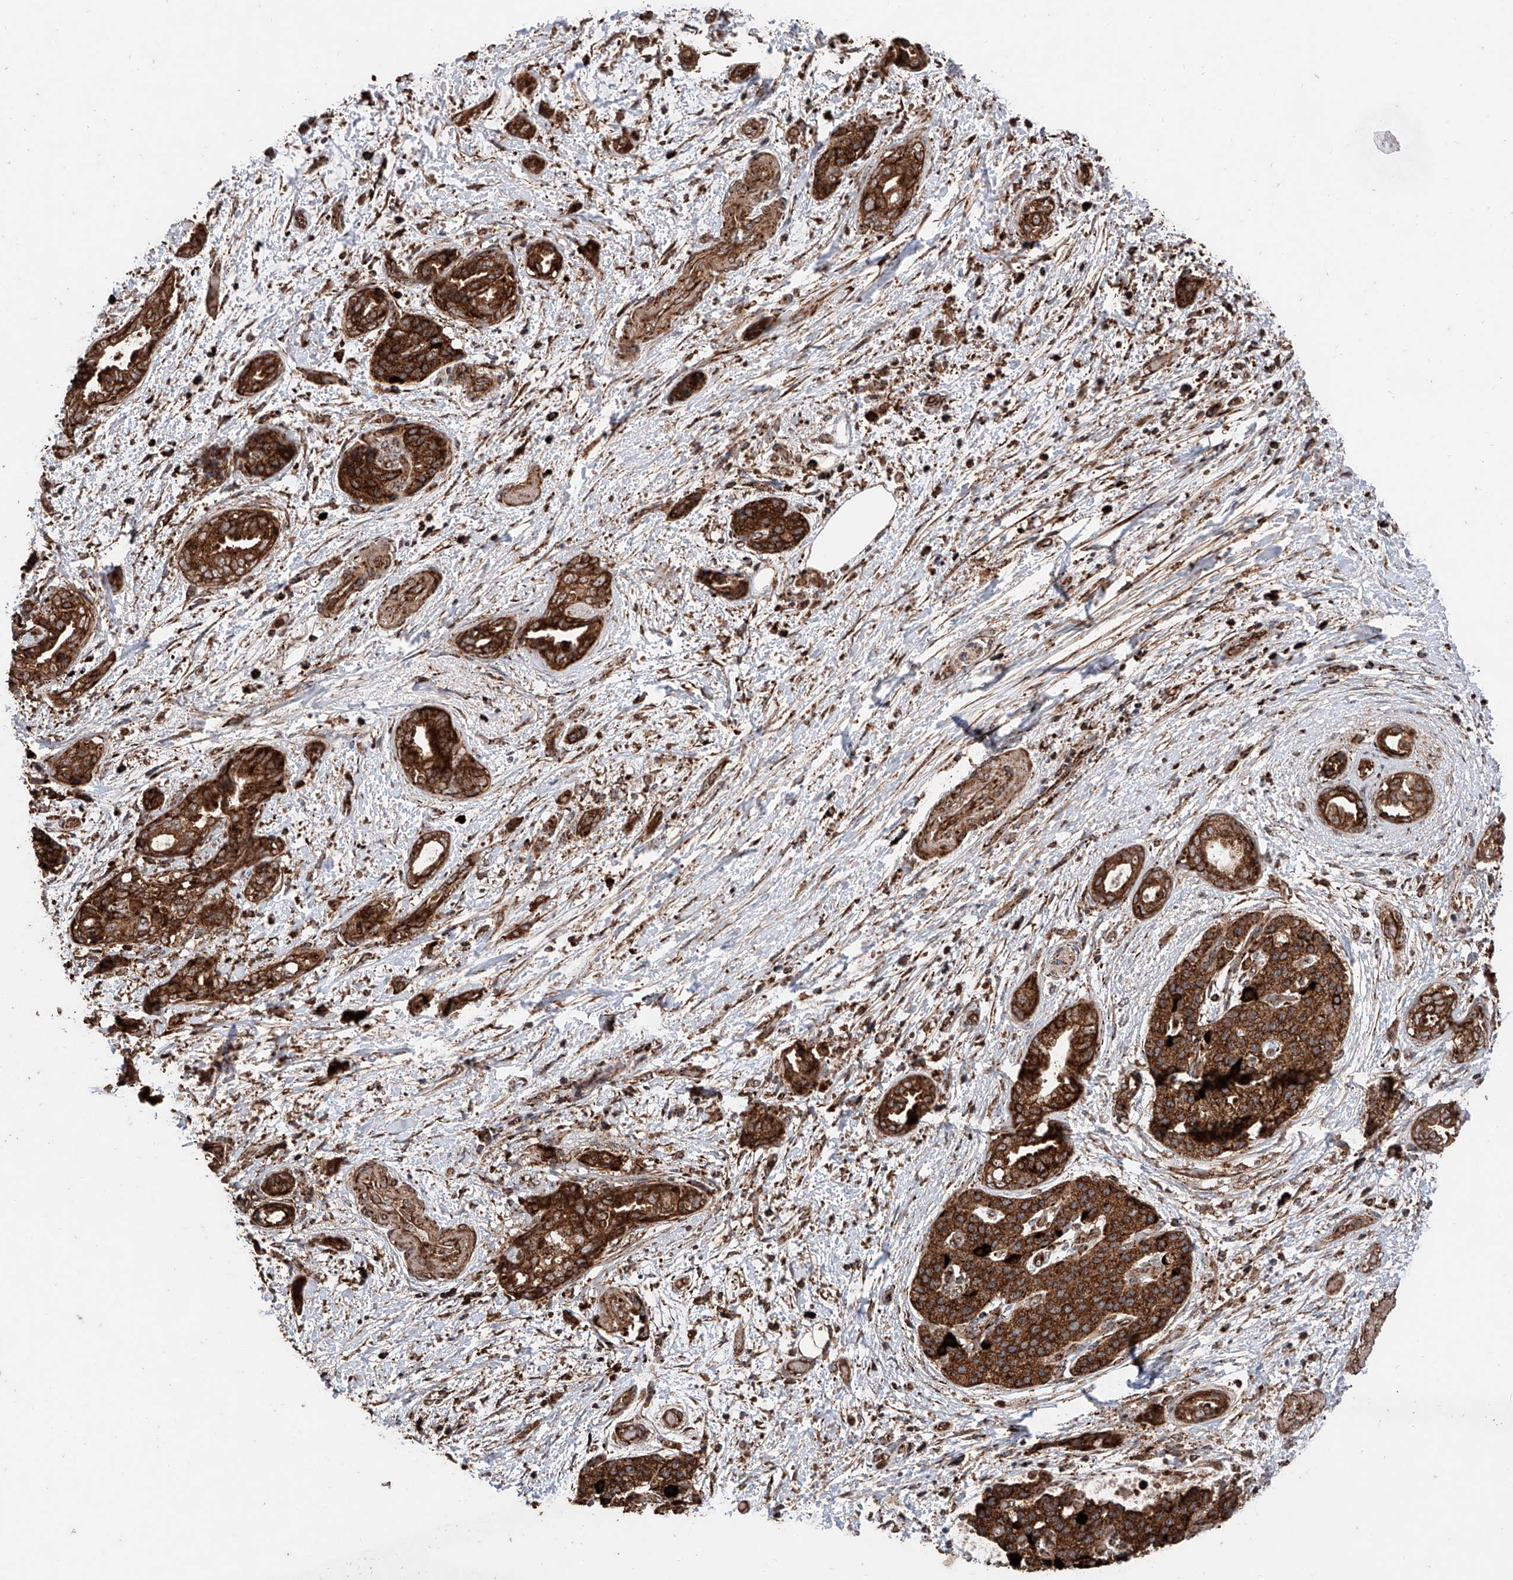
{"staining": {"intensity": "strong", "quantity": ">75%", "location": "cytoplasmic/membranous"}, "tissue": "pancreatic cancer", "cell_type": "Tumor cells", "image_type": "cancer", "snomed": [{"axis": "morphology", "description": "Normal tissue, NOS"}, {"axis": "morphology", "description": "Adenocarcinoma, NOS"}, {"axis": "topography", "description": "Pancreas"}, {"axis": "topography", "description": "Peripheral nerve tissue"}], "caption": "Immunohistochemistry (IHC) of pancreatic cancer (adenocarcinoma) exhibits high levels of strong cytoplasmic/membranous positivity in approximately >75% of tumor cells.", "gene": "PISD", "patient": {"sex": "female", "age": 63}}